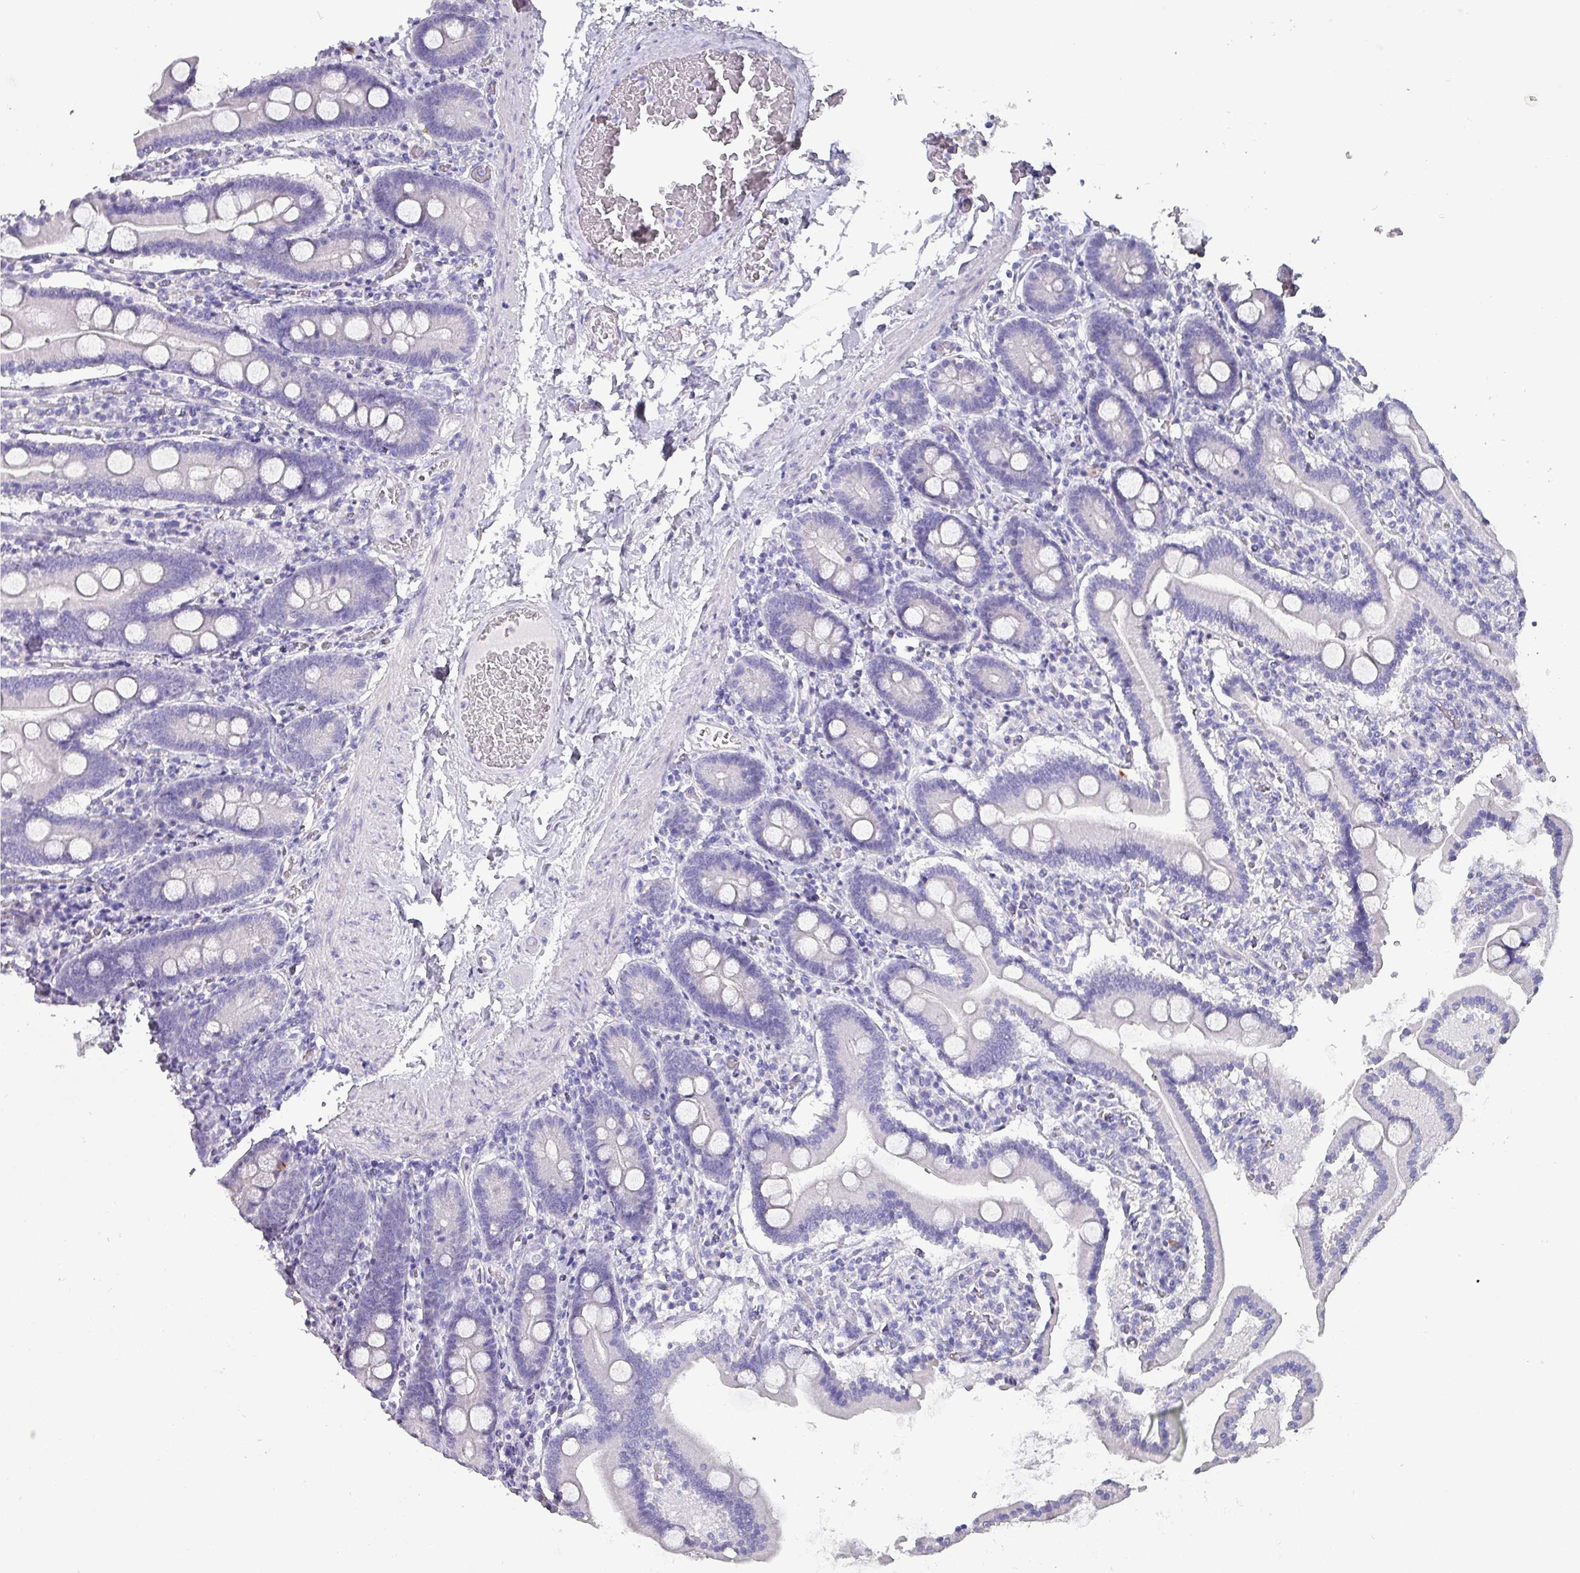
{"staining": {"intensity": "negative", "quantity": "none", "location": "none"}, "tissue": "duodenum", "cell_type": "Glandular cells", "image_type": "normal", "snomed": [{"axis": "morphology", "description": "Normal tissue, NOS"}, {"axis": "topography", "description": "Duodenum"}], "caption": "This is an IHC micrograph of normal duodenum. There is no expression in glandular cells.", "gene": "INS", "patient": {"sex": "male", "age": 55}}